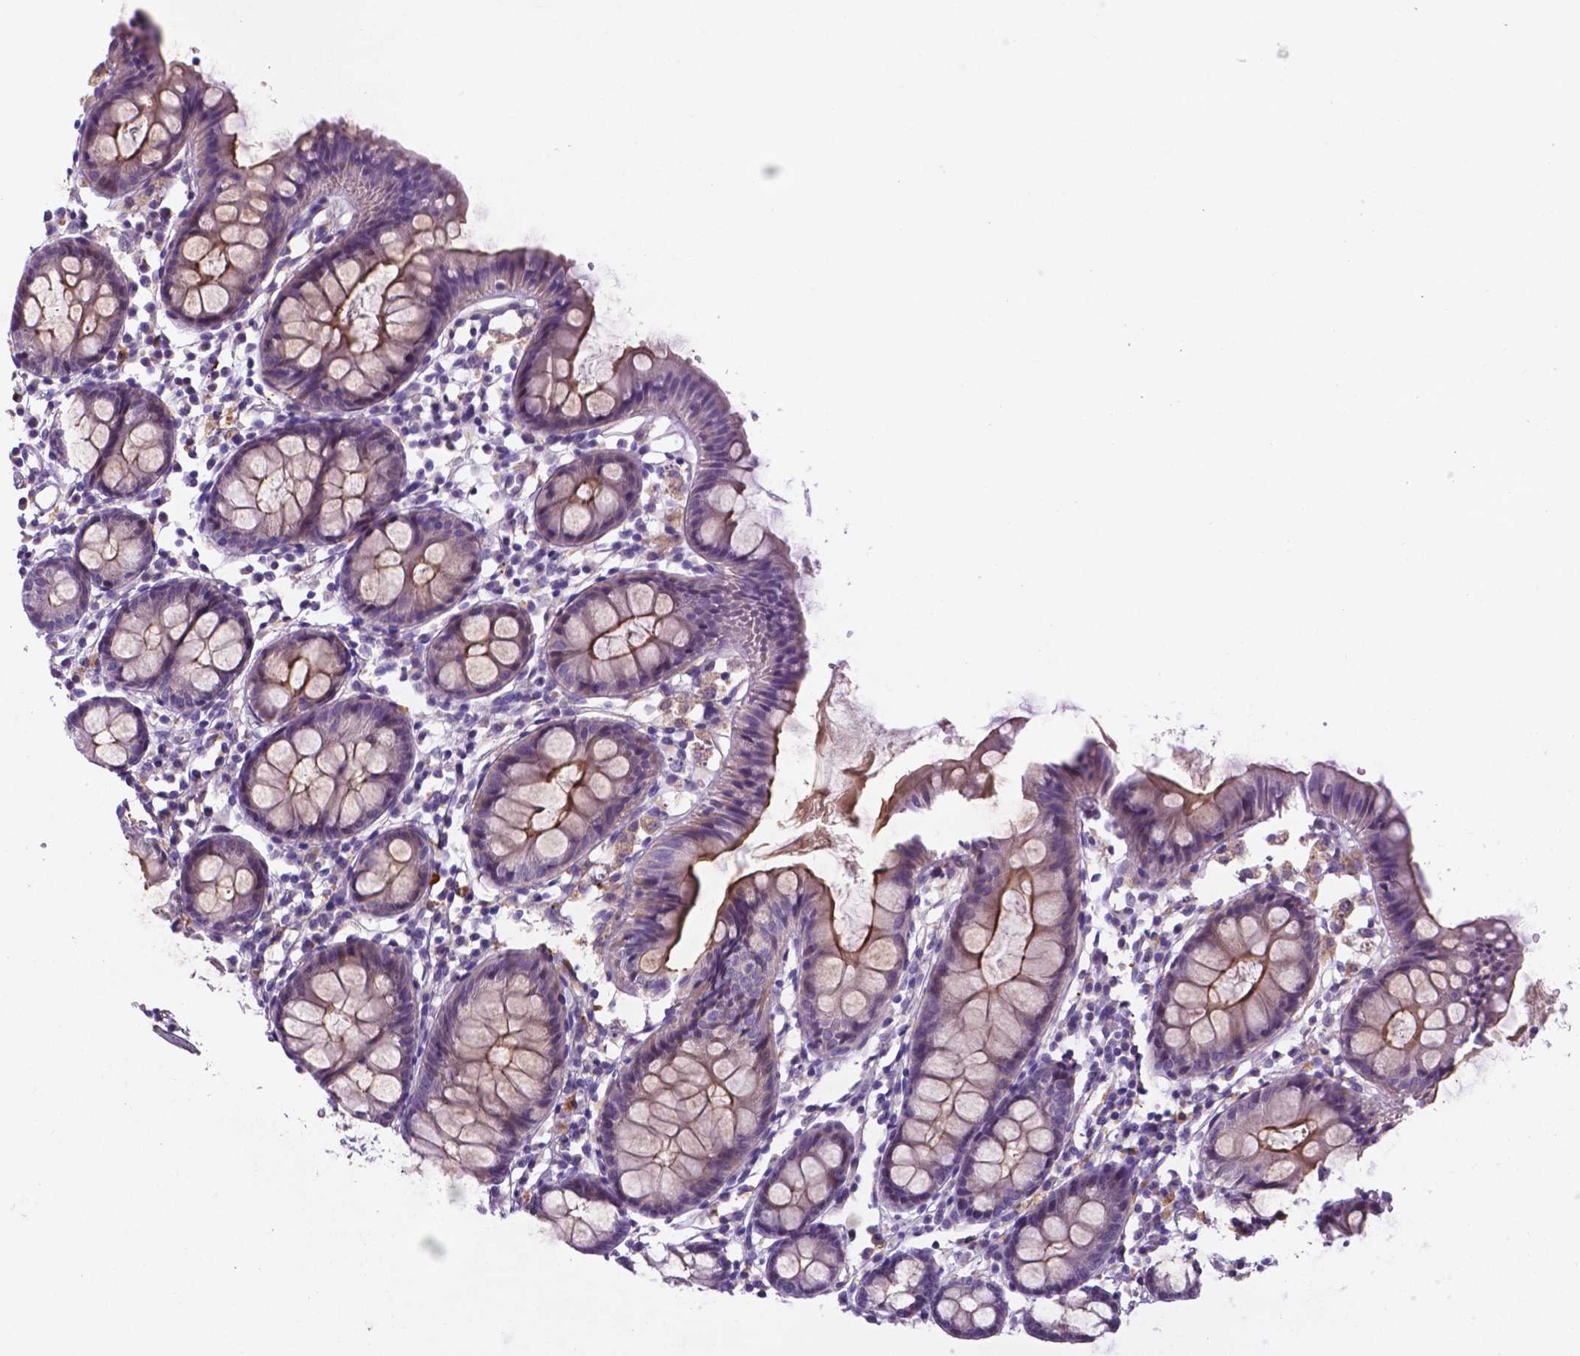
{"staining": {"intensity": "negative", "quantity": "none", "location": "none"}, "tissue": "colon", "cell_type": "Endothelial cells", "image_type": "normal", "snomed": [{"axis": "morphology", "description": "Normal tissue, NOS"}, {"axis": "topography", "description": "Colon"}], "caption": "High power microscopy histopathology image of an immunohistochemistry (IHC) histopathology image of benign colon, revealing no significant positivity in endothelial cells.", "gene": "TM4SF20", "patient": {"sex": "female", "age": 84}}